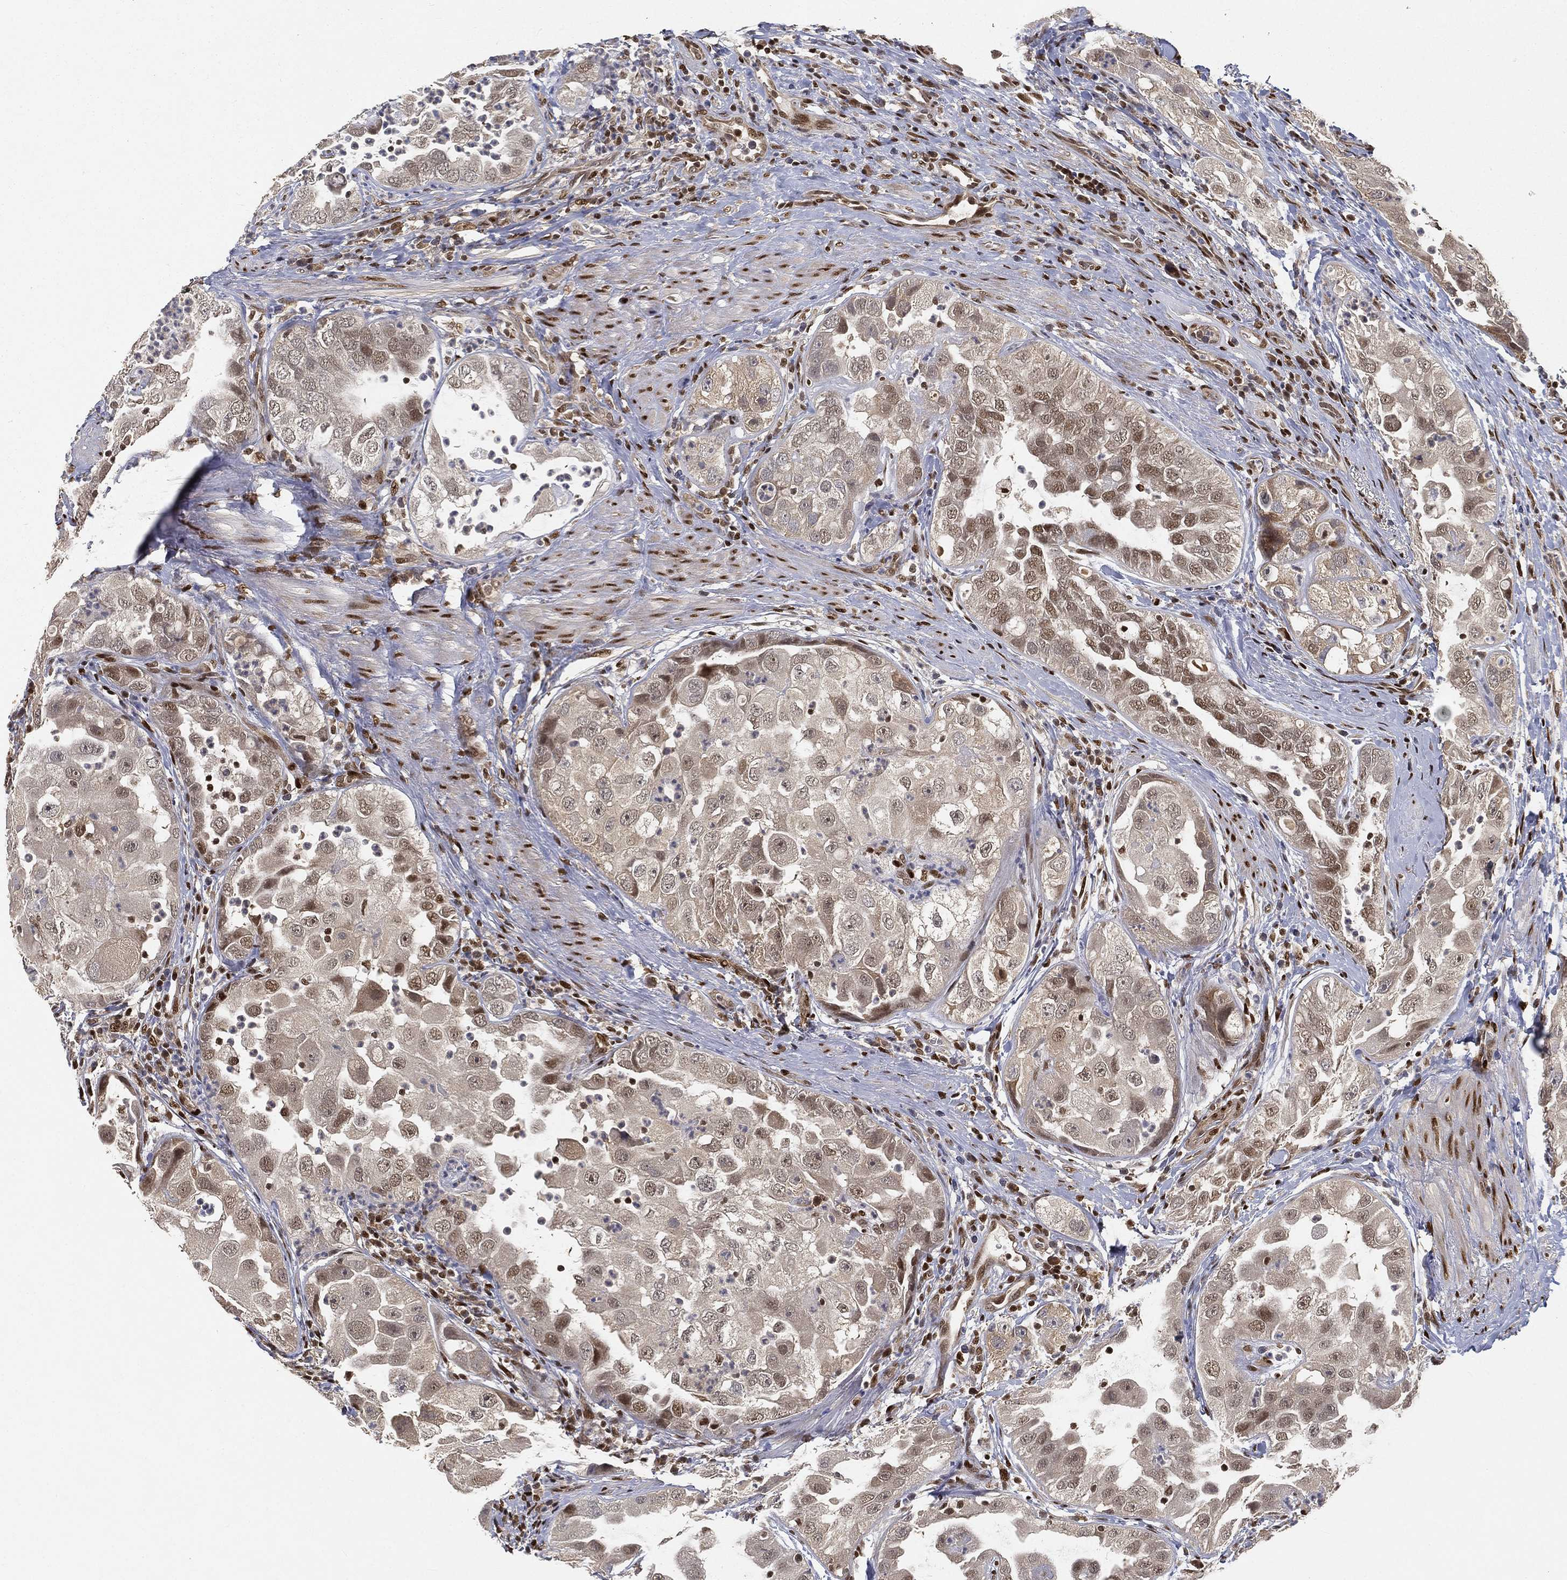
{"staining": {"intensity": "negative", "quantity": "none", "location": "none"}, "tissue": "urothelial cancer", "cell_type": "Tumor cells", "image_type": "cancer", "snomed": [{"axis": "morphology", "description": "Urothelial carcinoma, High grade"}, {"axis": "topography", "description": "Urinary bladder"}], "caption": "This micrograph is of urothelial carcinoma (high-grade) stained with IHC to label a protein in brown with the nuclei are counter-stained blue. There is no positivity in tumor cells.", "gene": "CRTC3", "patient": {"sex": "female", "age": 41}}